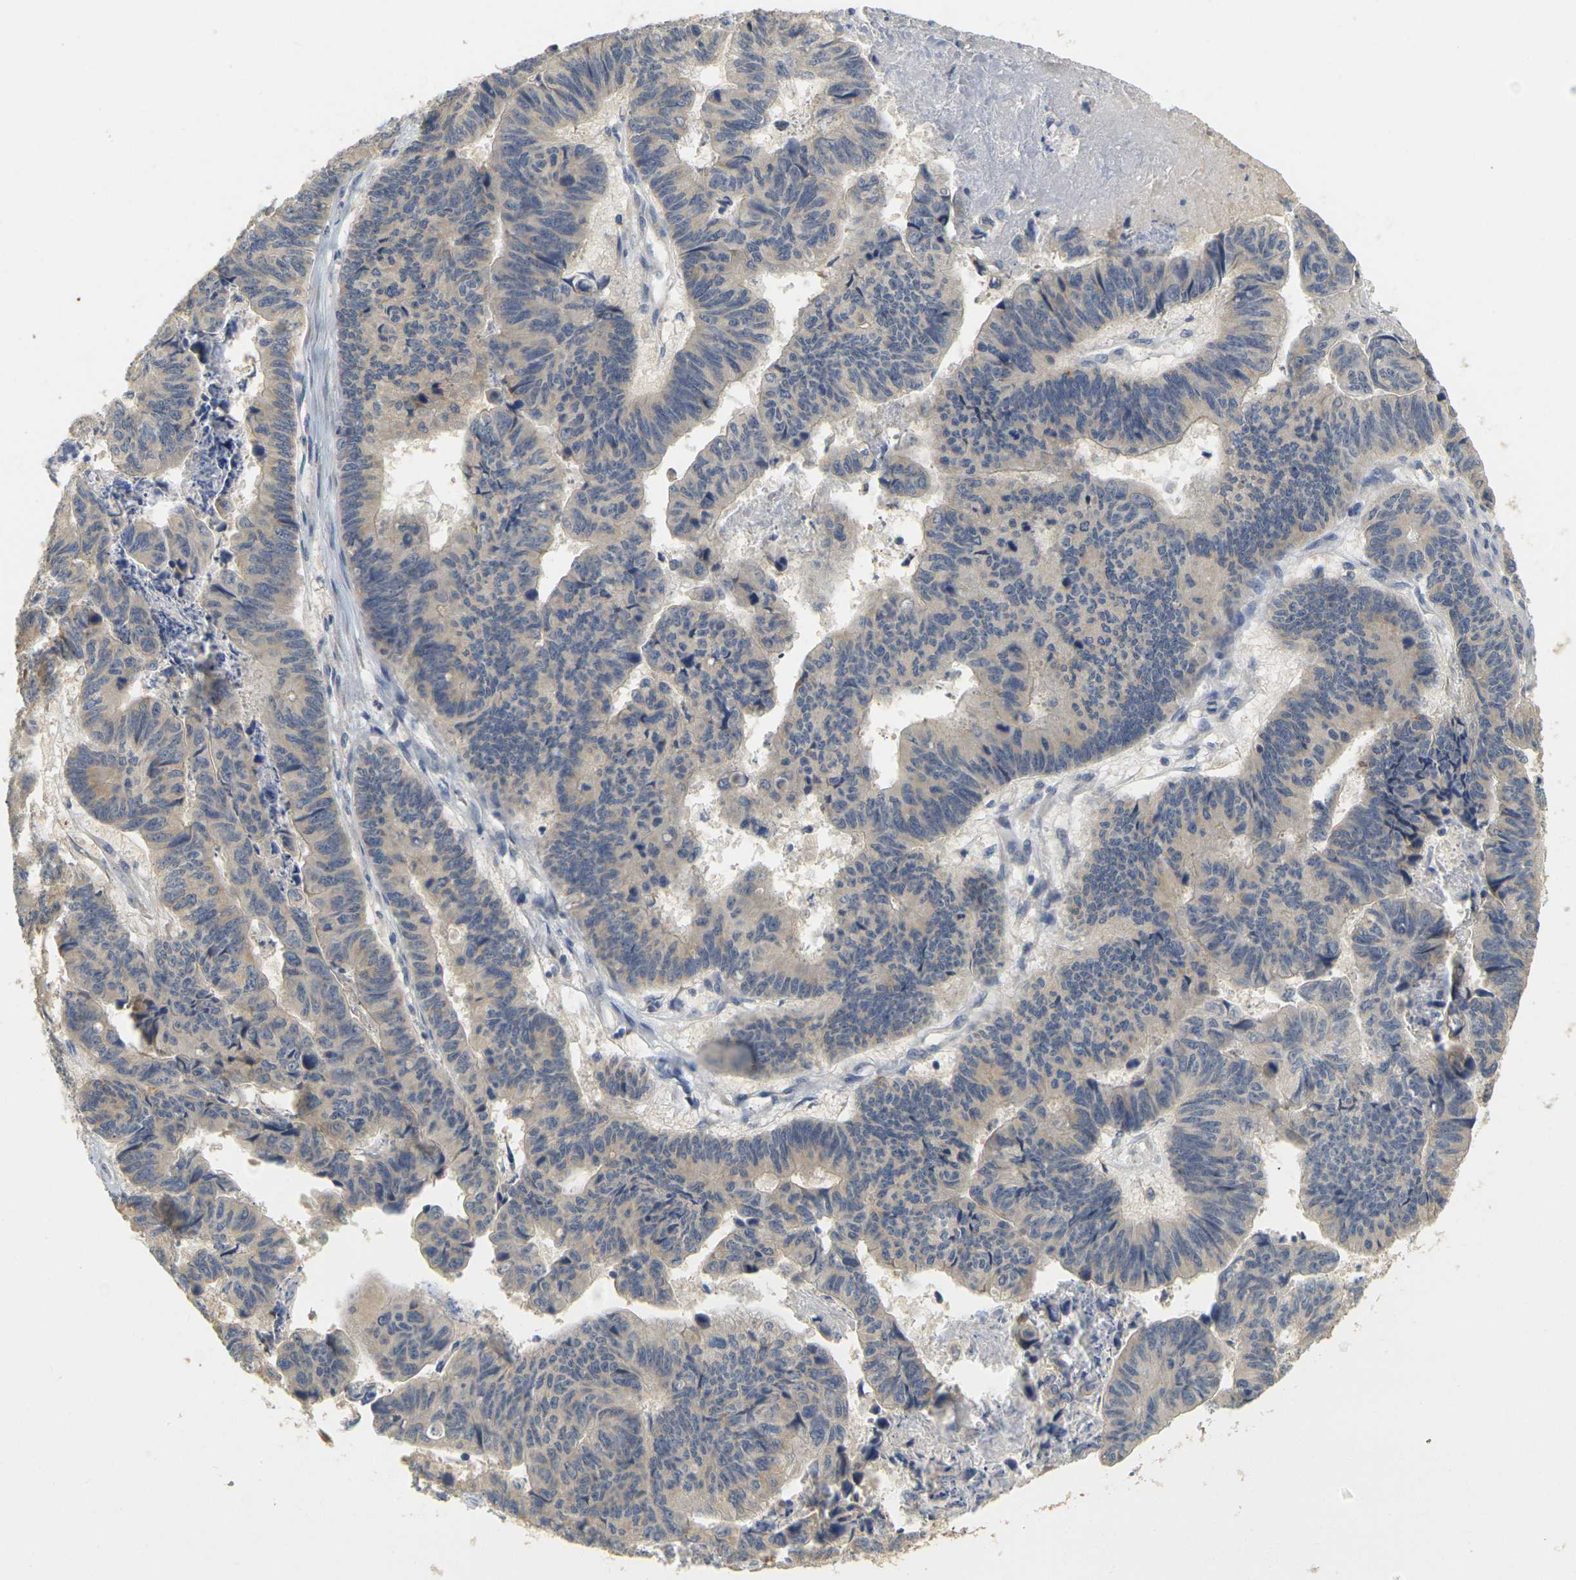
{"staining": {"intensity": "weak", "quantity": ">75%", "location": "cytoplasmic/membranous"}, "tissue": "stomach cancer", "cell_type": "Tumor cells", "image_type": "cancer", "snomed": [{"axis": "morphology", "description": "Adenocarcinoma, NOS"}, {"axis": "topography", "description": "Stomach, lower"}], "caption": "Immunohistochemistry (IHC) of stomach cancer demonstrates low levels of weak cytoplasmic/membranous positivity in approximately >75% of tumor cells. The staining is performed using DAB brown chromogen to label protein expression. The nuclei are counter-stained blue using hematoxylin.", "gene": "GDAP1", "patient": {"sex": "male", "age": 77}}